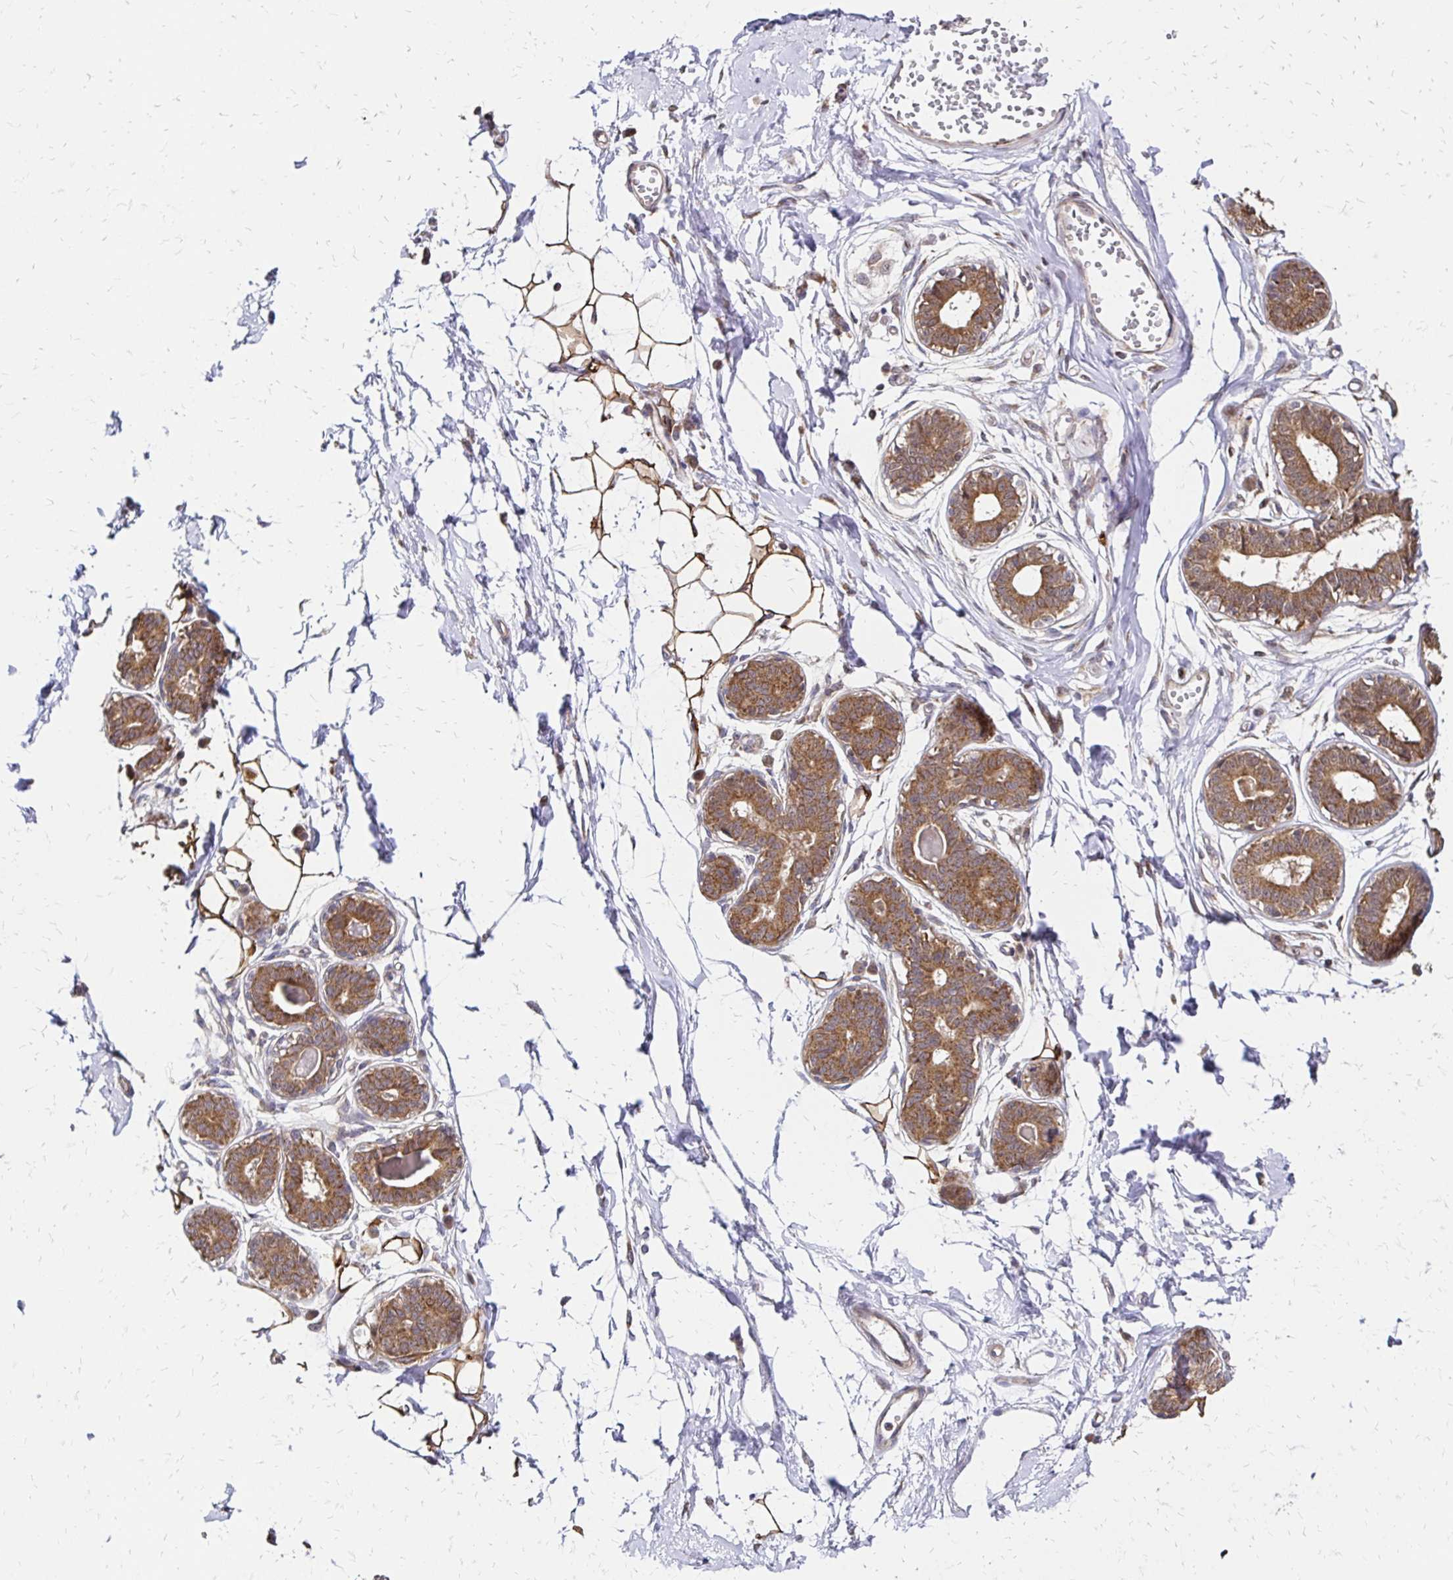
{"staining": {"intensity": "negative", "quantity": "none", "location": "none"}, "tissue": "breast", "cell_type": "Adipocytes", "image_type": "normal", "snomed": [{"axis": "morphology", "description": "Normal tissue, NOS"}, {"axis": "topography", "description": "Breast"}], "caption": "Human breast stained for a protein using immunohistochemistry shows no staining in adipocytes.", "gene": "ZW10", "patient": {"sex": "female", "age": 45}}